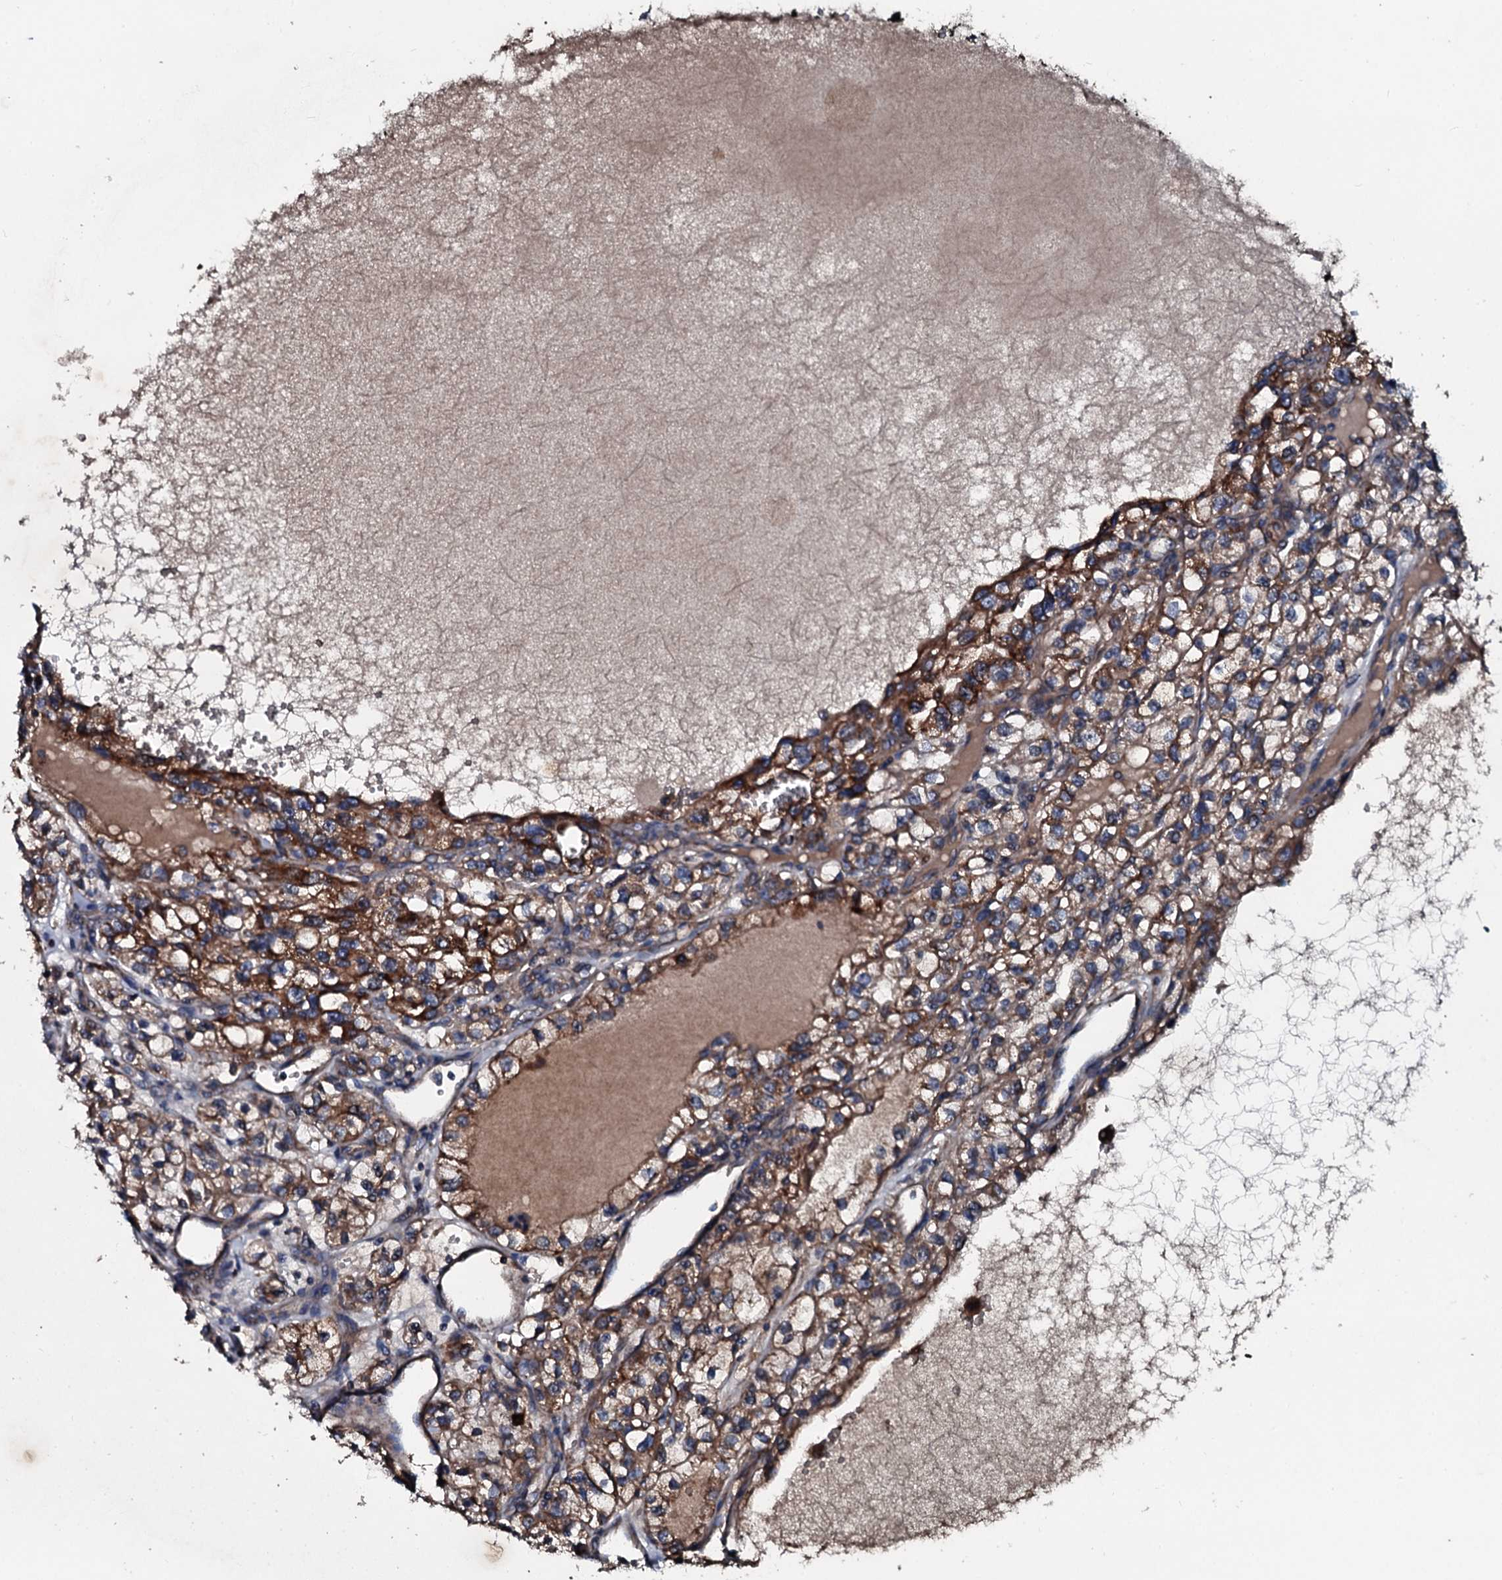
{"staining": {"intensity": "moderate", "quantity": ">75%", "location": "cytoplasmic/membranous"}, "tissue": "renal cancer", "cell_type": "Tumor cells", "image_type": "cancer", "snomed": [{"axis": "morphology", "description": "Adenocarcinoma, NOS"}, {"axis": "topography", "description": "Kidney"}], "caption": "Immunohistochemical staining of renal cancer (adenocarcinoma) exhibits moderate cytoplasmic/membranous protein expression in about >75% of tumor cells.", "gene": "ACSS3", "patient": {"sex": "female", "age": 57}}